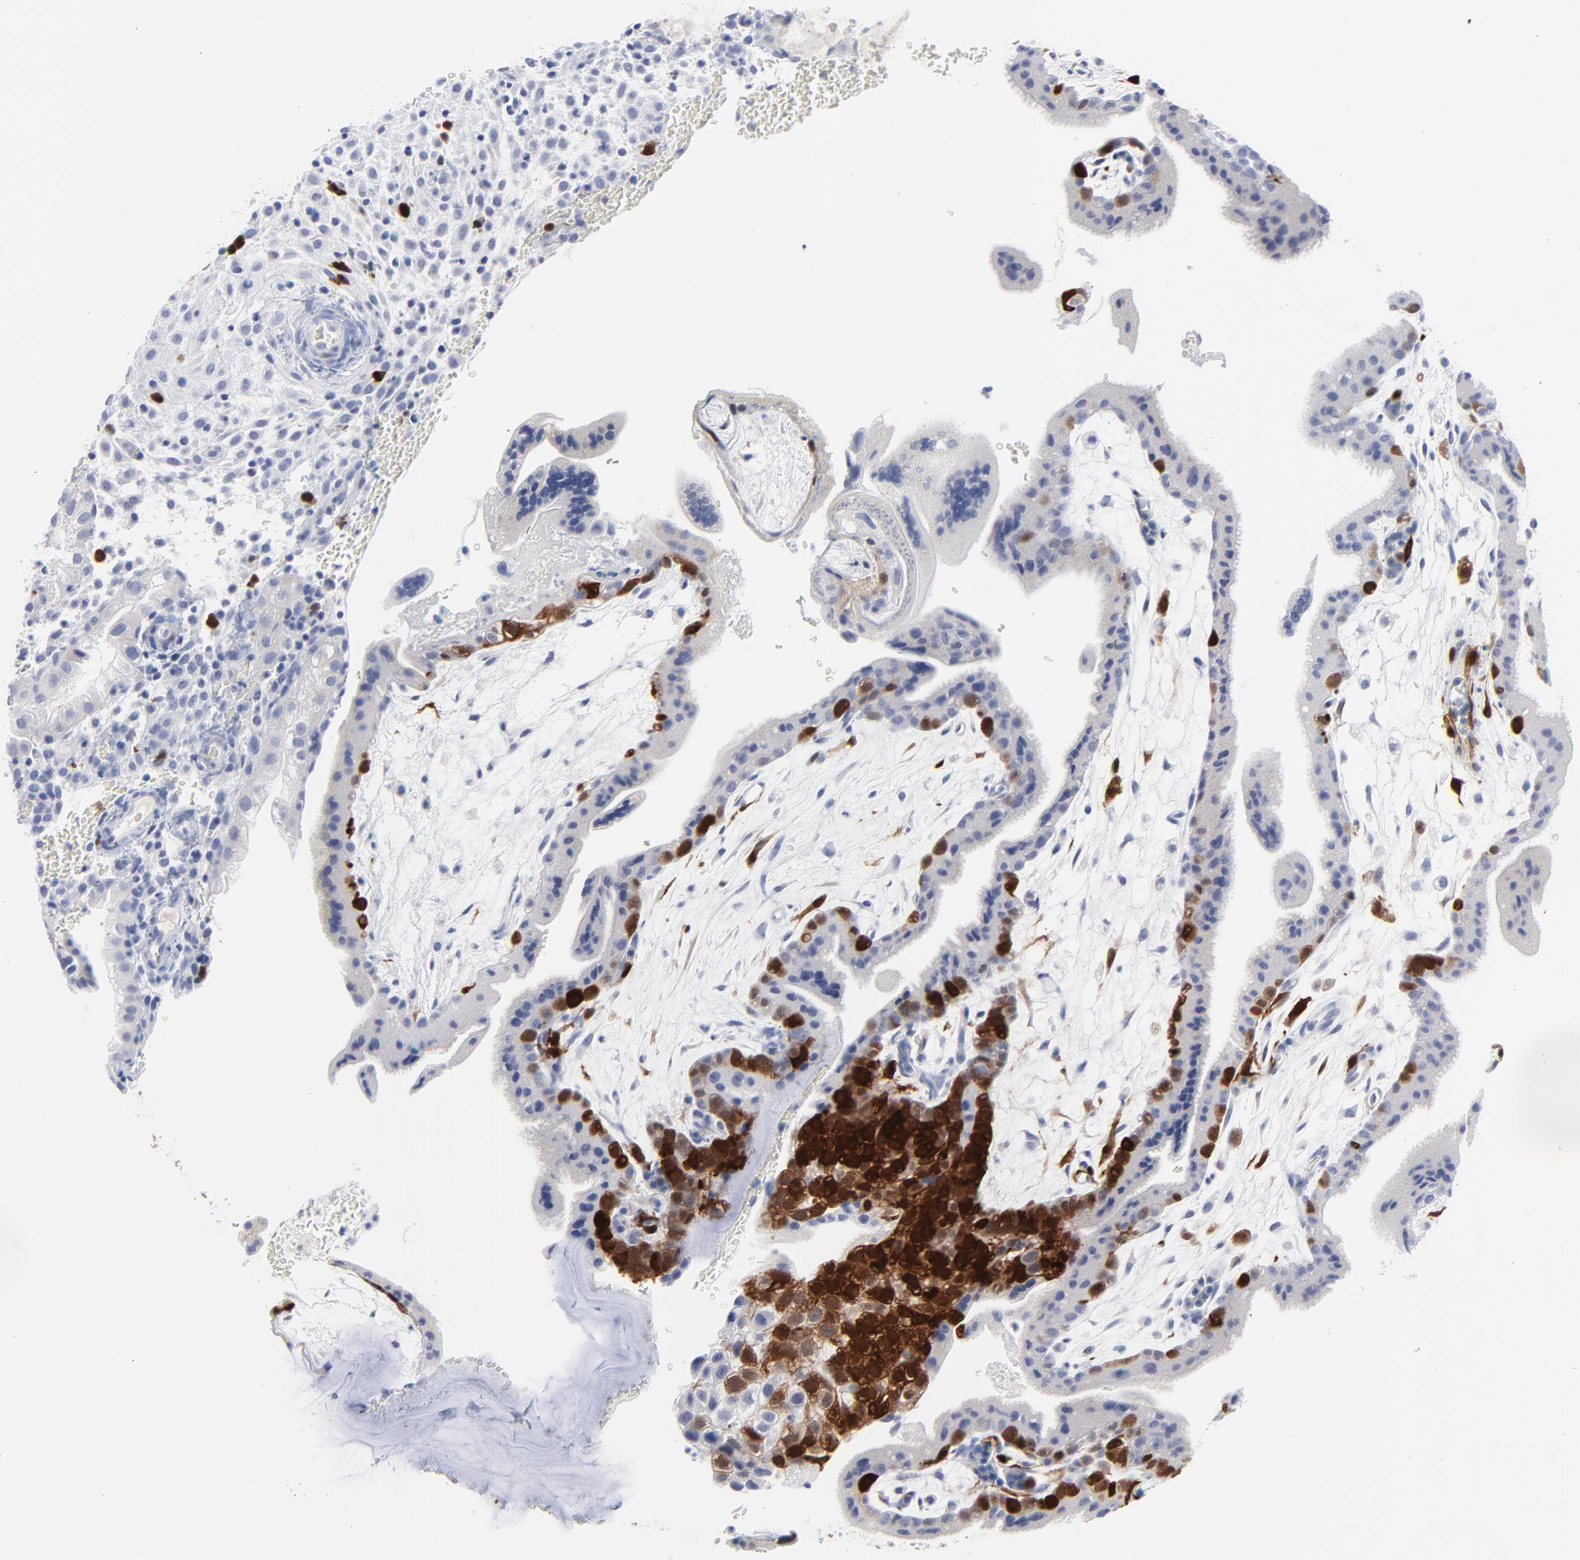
{"staining": {"intensity": "strong", "quantity": "<25%", "location": "cytoplasmic/membranous,nuclear"}, "tissue": "placenta", "cell_type": "Decidual cells", "image_type": "normal", "snomed": [{"axis": "morphology", "description": "Normal tissue, NOS"}, {"axis": "topography", "description": "Placenta"}], "caption": "Brown immunohistochemical staining in unremarkable placenta exhibits strong cytoplasmic/membranous,nuclear positivity in approximately <25% of decidual cells.", "gene": "CDK1", "patient": {"sex": "female", "age": 35}}